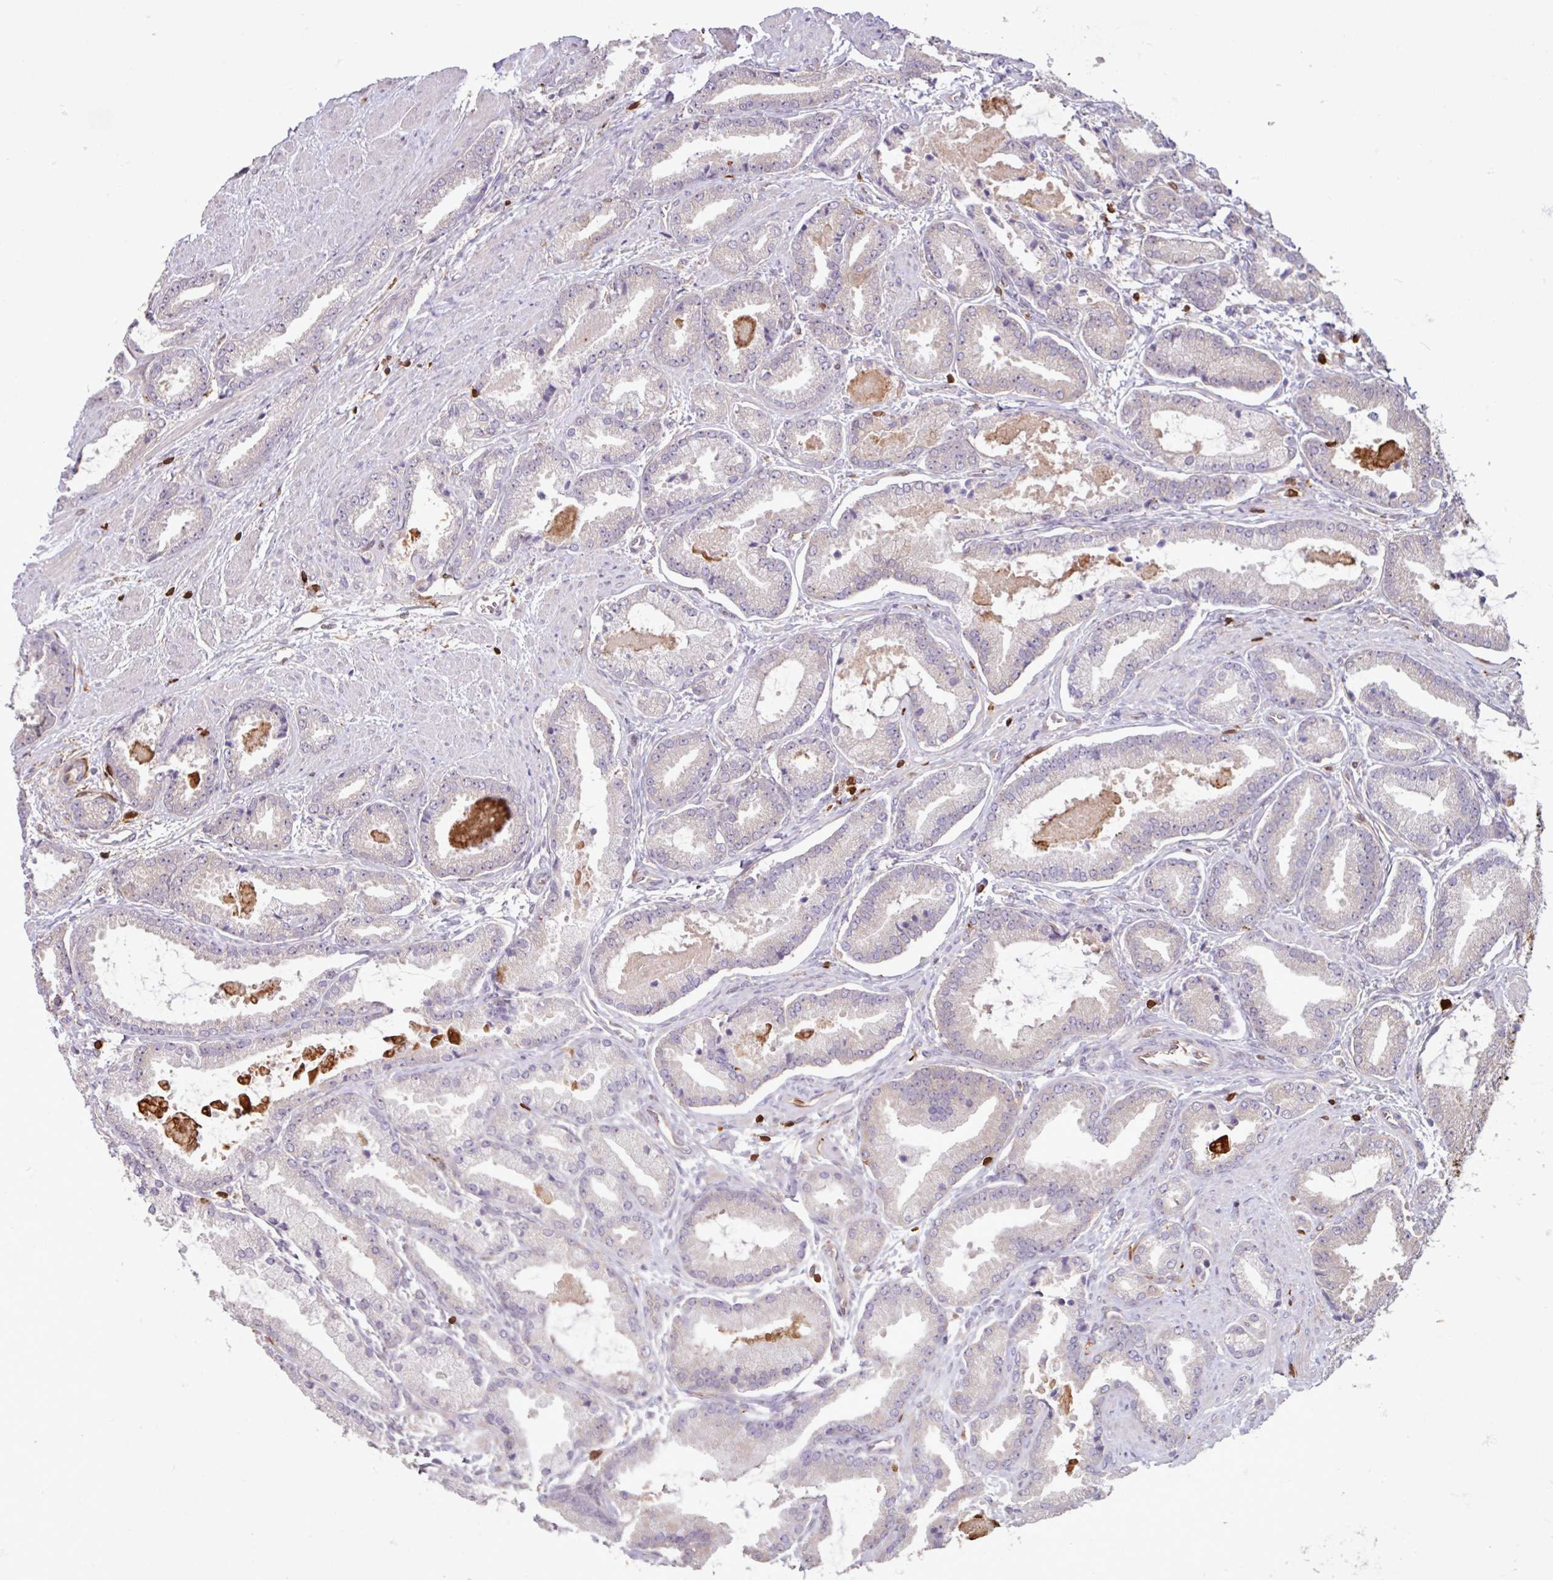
{"staining": {"intensity": "negative", "quantity": "none", "location": "none"}, "tissue": "prostate cancer", "cell_type": "Tumor cells", "image_type": "cancer", "snomed": [{"axis": "morphology", "description": "Adenocarcinoma, Low grade"}, {"axis": "topography", "description": "Prostate"}], "caption": "Micrograph shows no significant protein positivity in tumor cells of prostate adenocarcinoma (low-grade). (Brightfield microscopy of DAB immunohistochemistry at high magnification).", "gene": "SEC61G", "patient": {"sex": "male", "age": 62}}